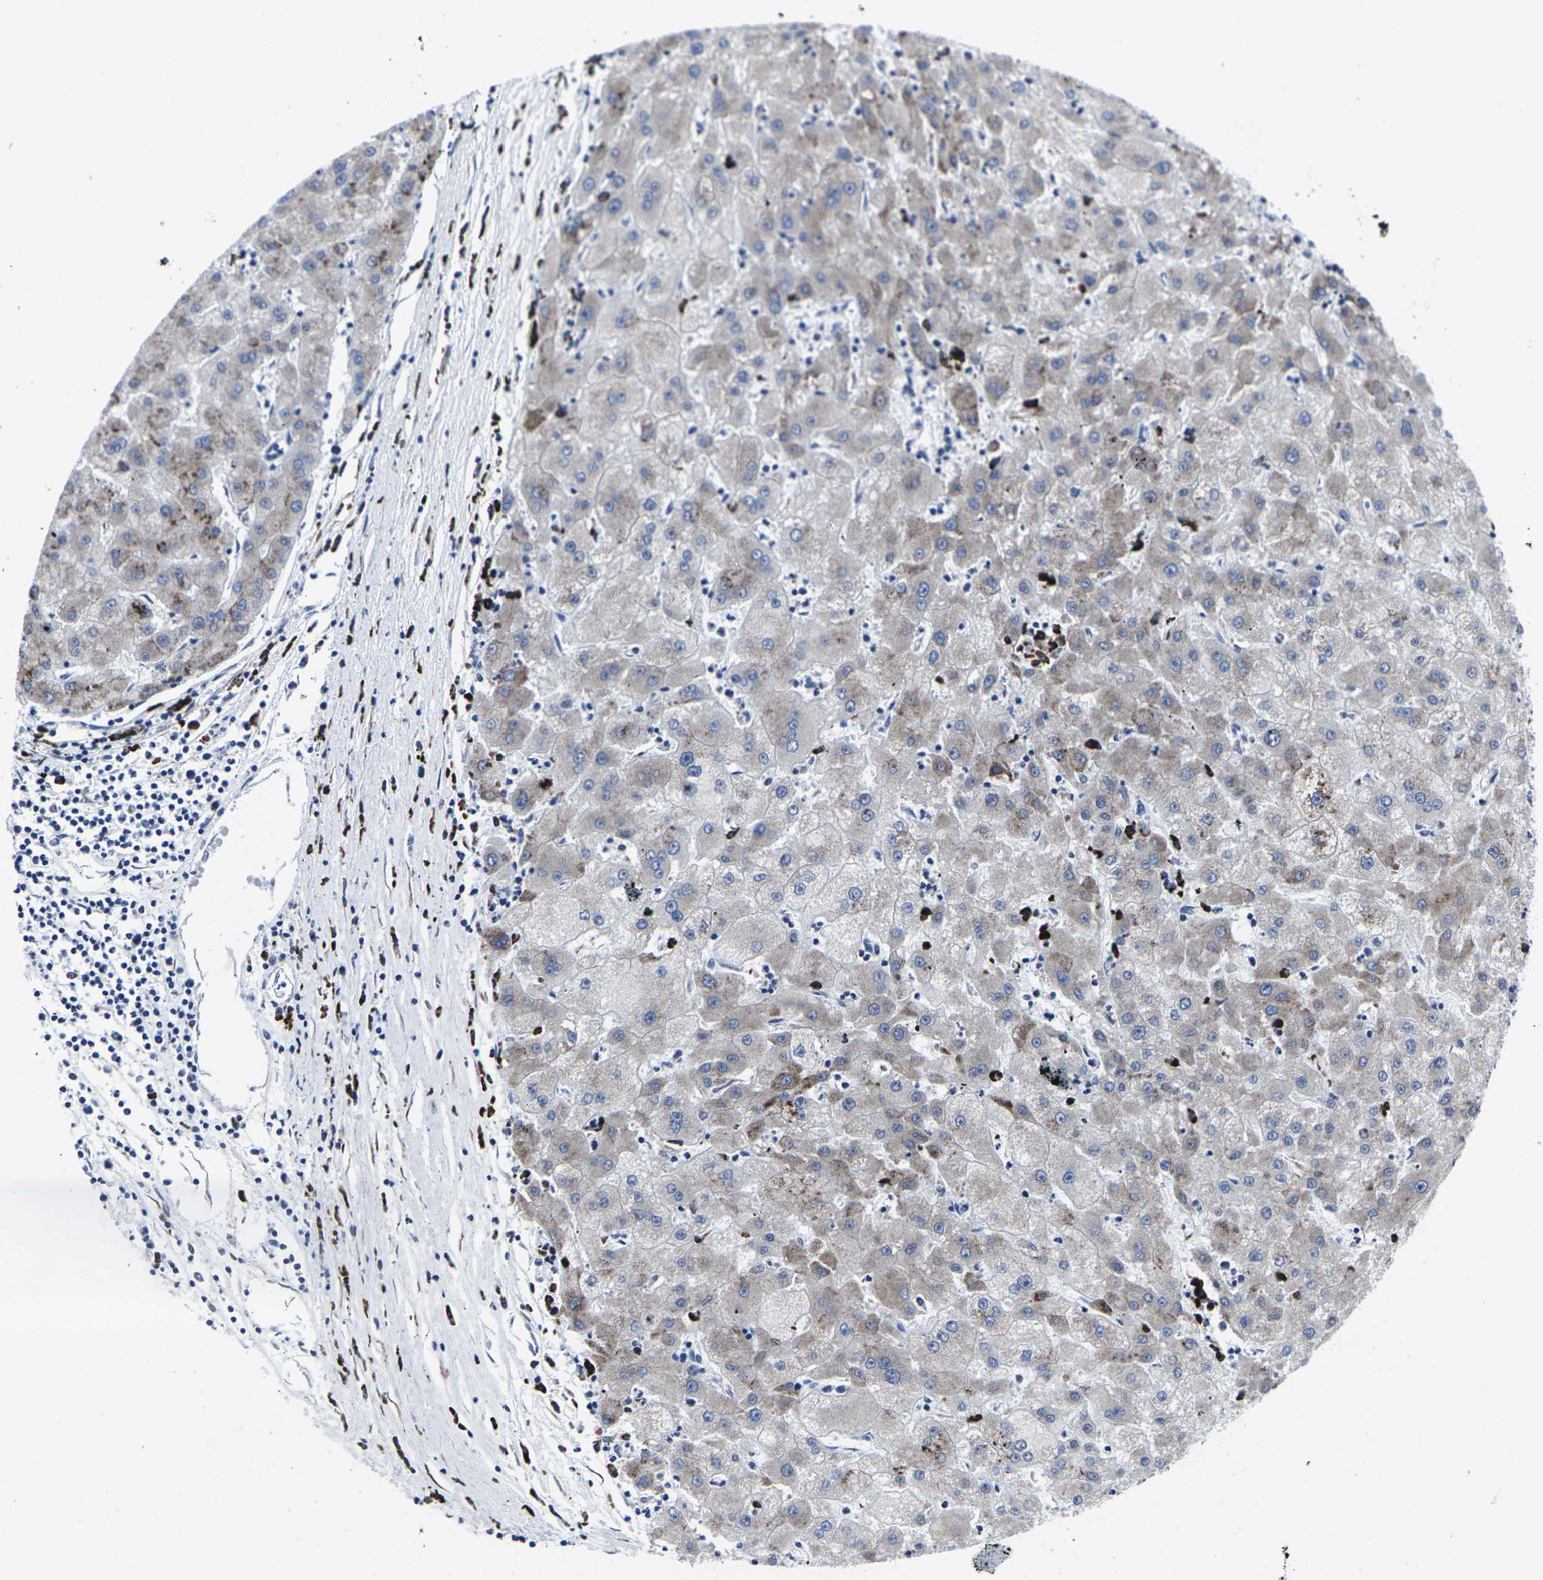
{"staining": {"intensity": "moderate", "quantity": ">75%", "location": "cytoplasmic/membranous"}, "tissue": "liver cancer", "cell_type": "Tumor cells", "image_type": "cancer", "snomed": [{"axis": "morphology", "description": "Carcinoma, Hepatocellular, NOS"}, {"axis": "topography", "description": "Liver"}], "caption": "Human liver hepatocellular carcinoma stained with a protein marker displays moderate staining in tumor cells.", "gene": "RPN1", "patient": {"sex": "male", "age": 72}}